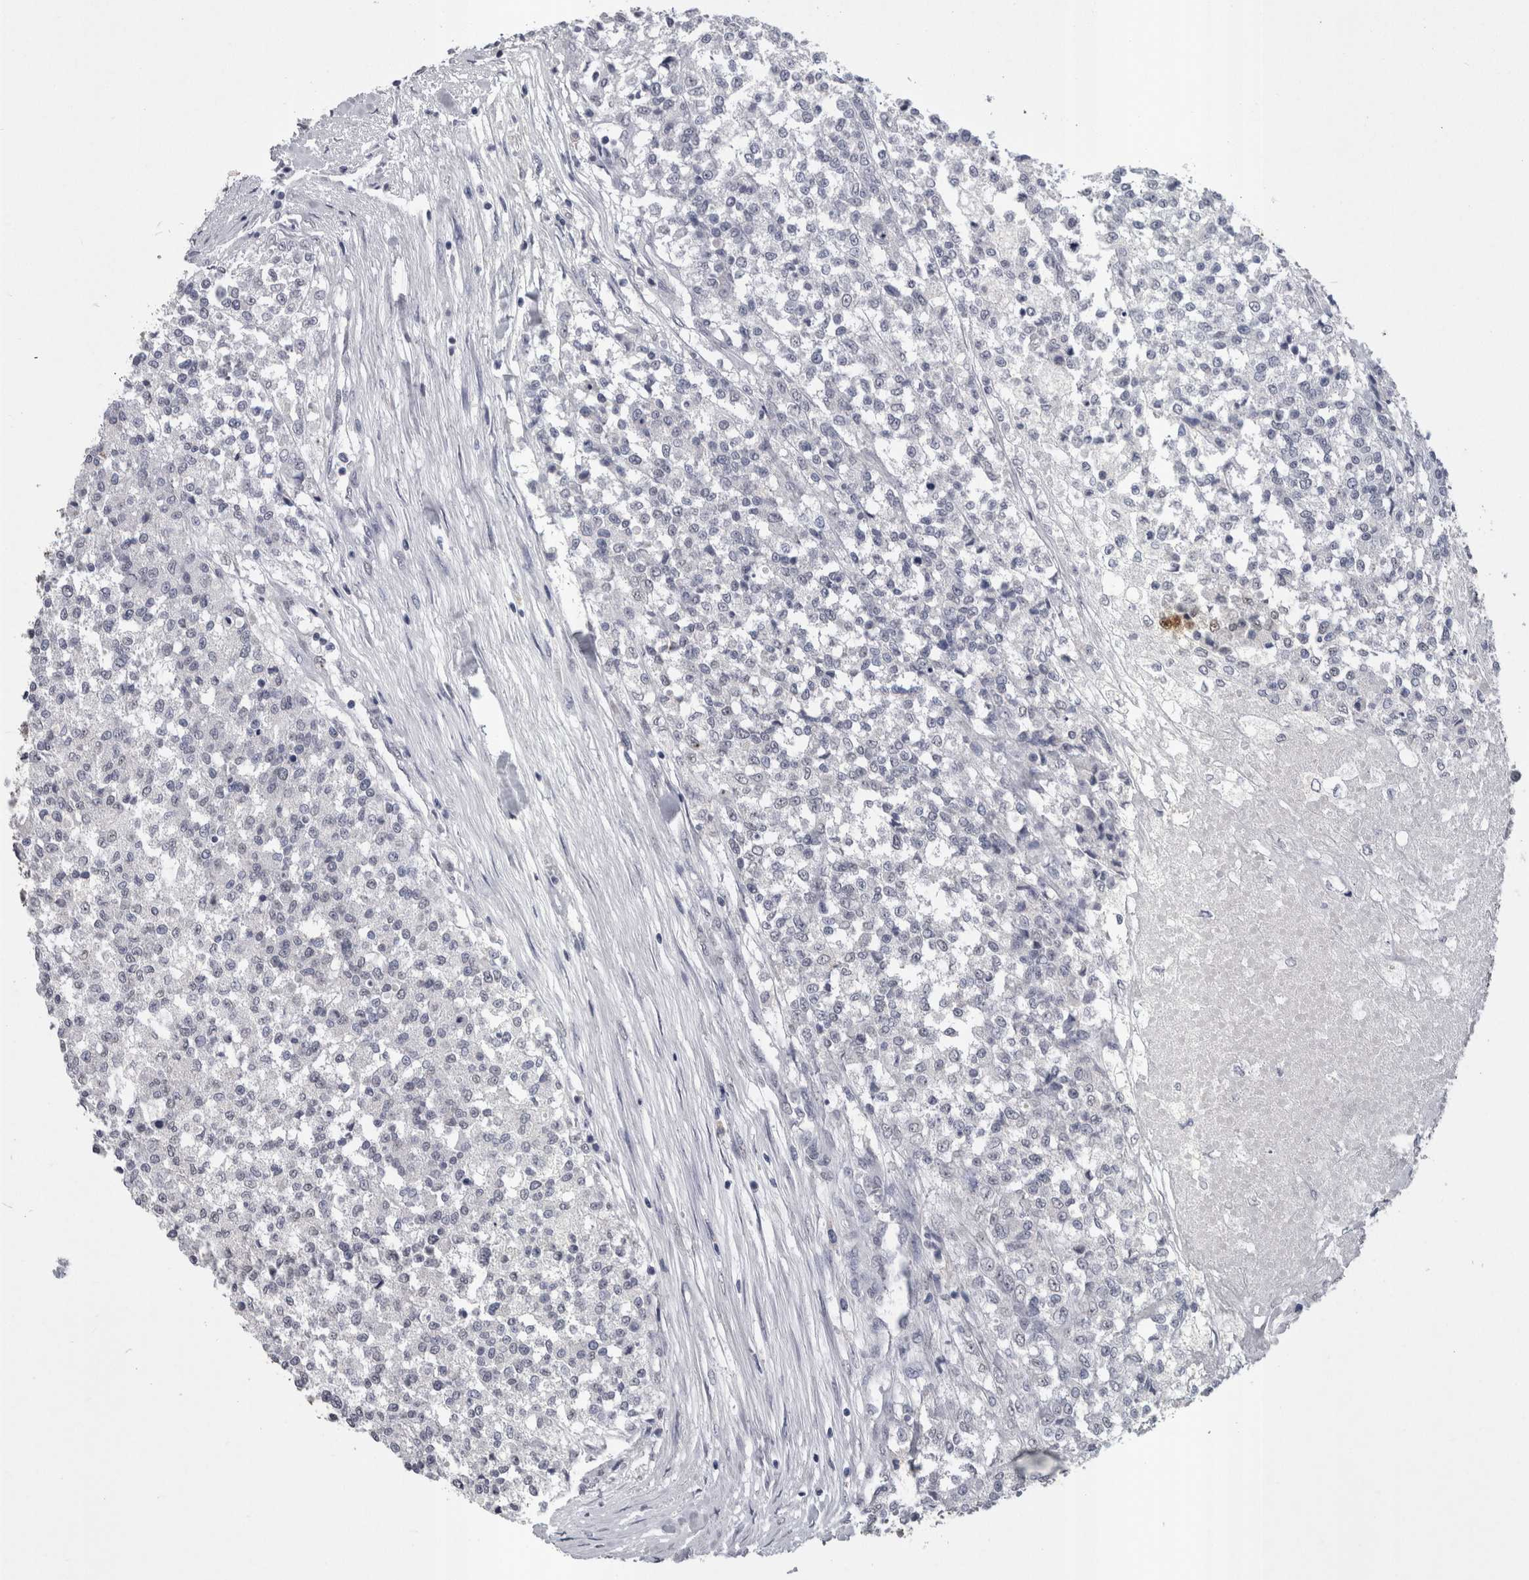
{"staining": {"intensity": "negative", "quantity": "none", "location": "none"}, "tissue": "testis cancer", "cell_type": "Tumor cells", "image_type": "cancer", "snomed": [{"axis": "morphology", "description": "Seminoma, NOS"}, {"axis": "topography", "description": "Testis"}], "caption": "This photomicrograph is of testis seminoma stained with immunohistochemistry (IHC) to label a protein in brown with the nuclei are counter-stained blue. There is no positivity in tumor cells.", "gene": "PAX5", "patient": {"sex": "male", "age": 59}}